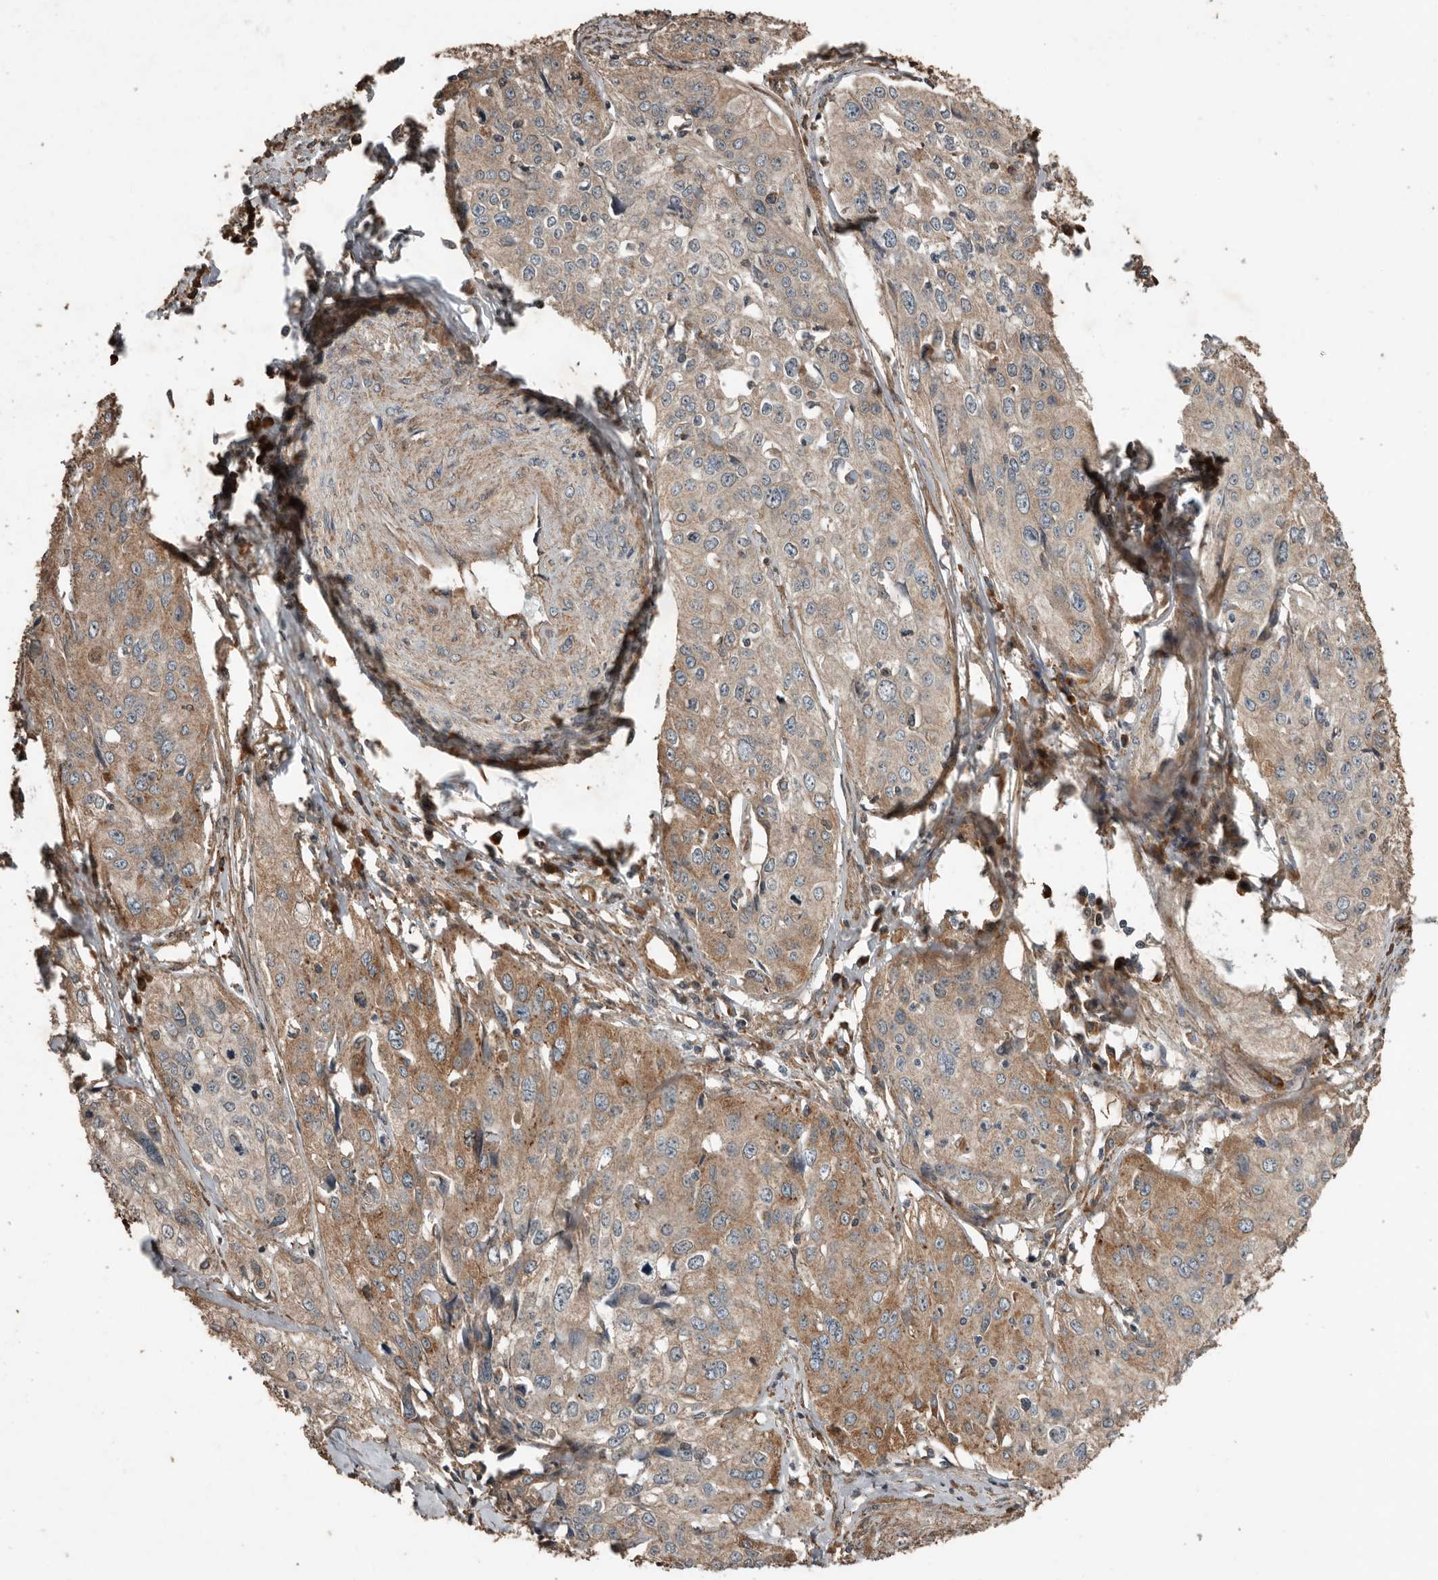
{"staining": {"intensity": "moderate", "quantity": "25%-75%", "location": "cytoplasmic/membranous"}, "tissue": "cervical cancer", "cell_type": "Tumor cells", "image_type": "cancer", "snomed": [{"axis": "morphology", "description": "Squamous cell carcinoma, NOS"}, {"axis": "topography", "description": "Cervix"}], "caption": "Protein positivity by immunohistochemistry exhibits moderate cytoplasmic/membranous staining in approximately 25%-75% of tumor cells in cervical squamous cell carcinoma.", "gene": "RNF207", "patient": {"sex": "female", "age": 31}}